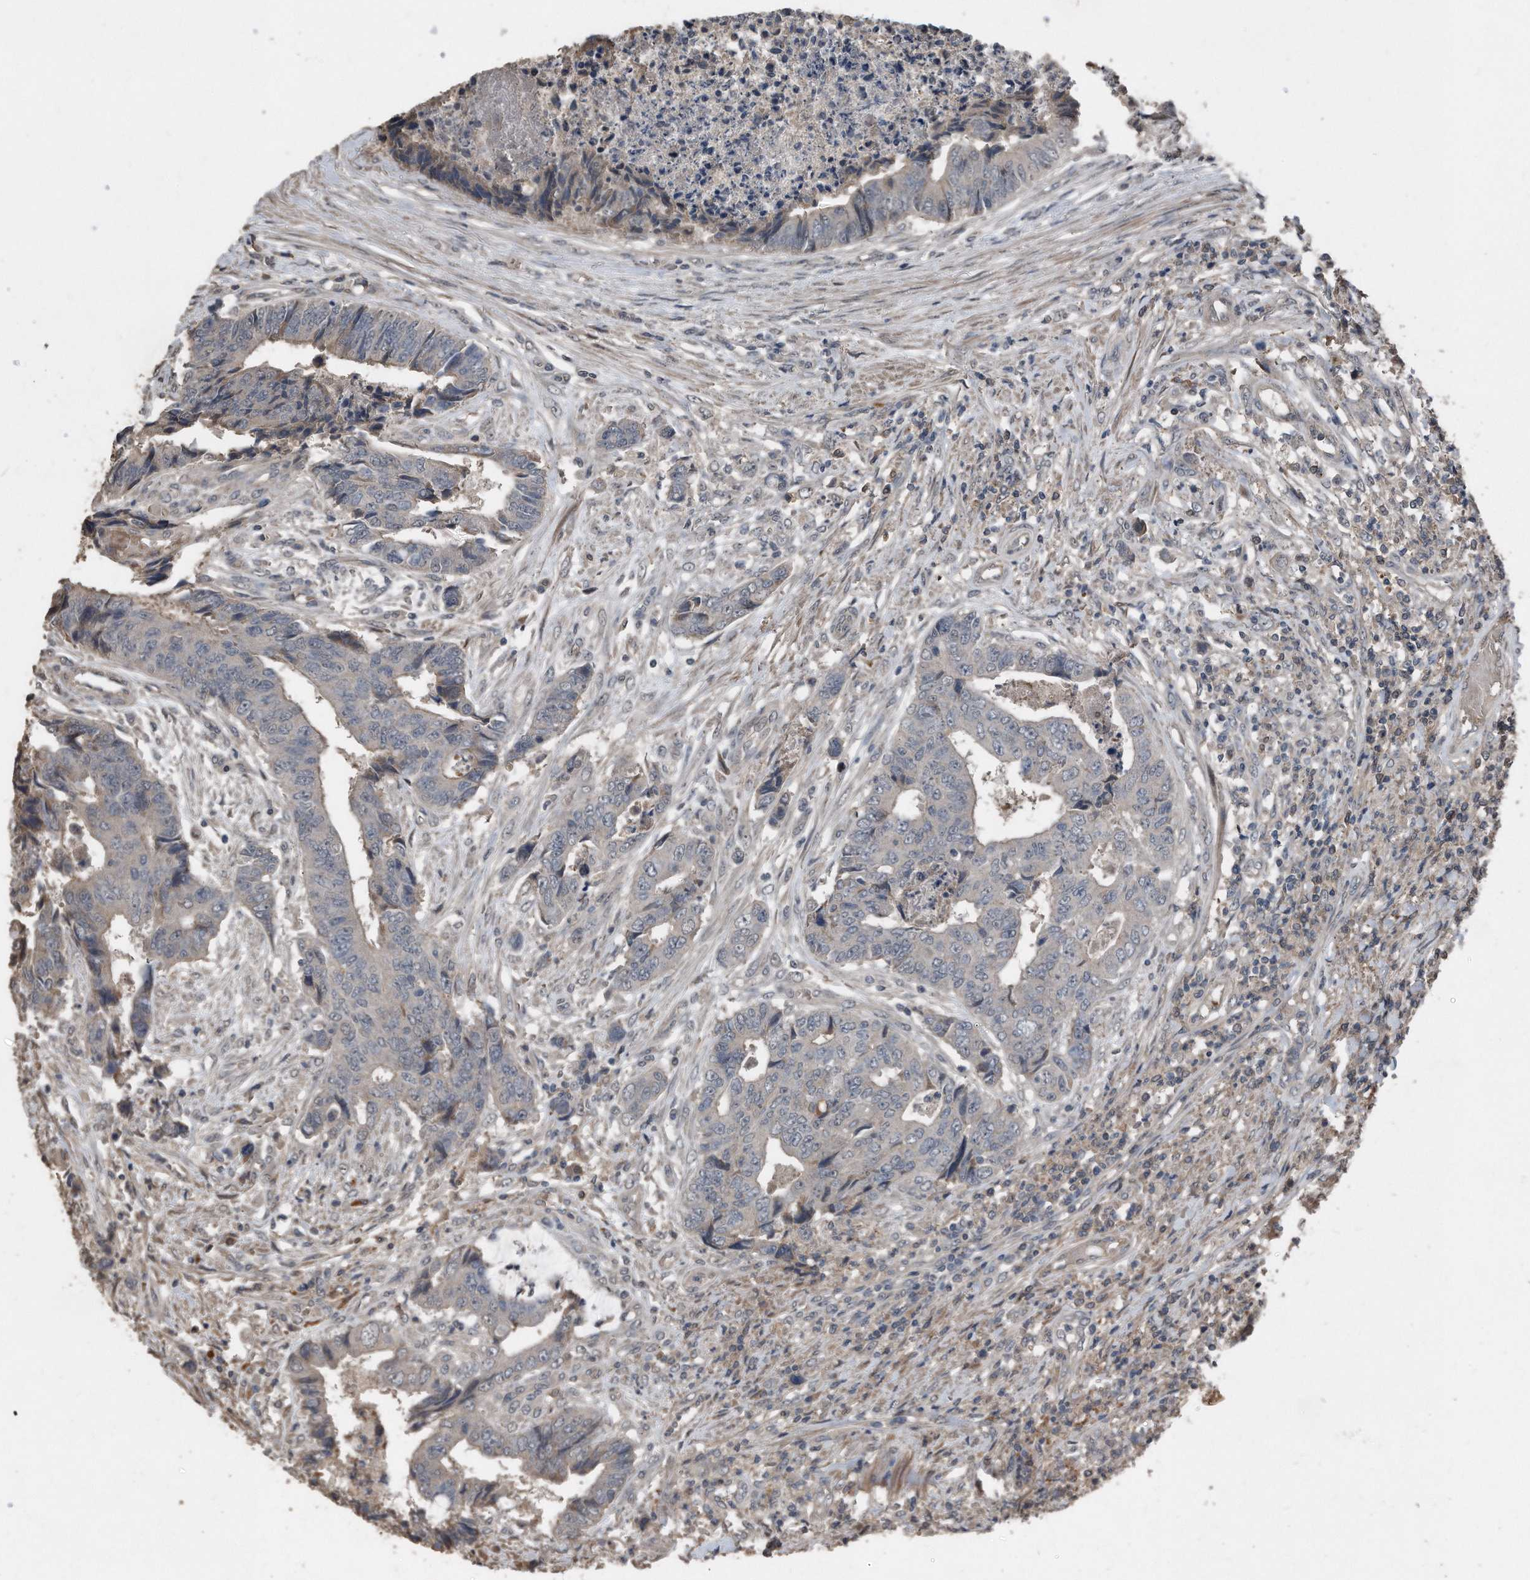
{"staining": {"intensity": "negative", "quantity": "none", "location": "none"}, "tissue": "colorectal cancer", "cell_type": "Tumor cells", "image_type": "cancer", "snomed": [{"axis": "morphology", "description": "Adenocarcinoma, NOS"}, {"axis": "topography", "description": "Rectum"}], "caption": "Histopathology image shows no significant protein expression in tumor cells of colorectal adenocarcinoma.", "gene": "ANKRD10", "patient": {"sex": "male", "age": 84}}